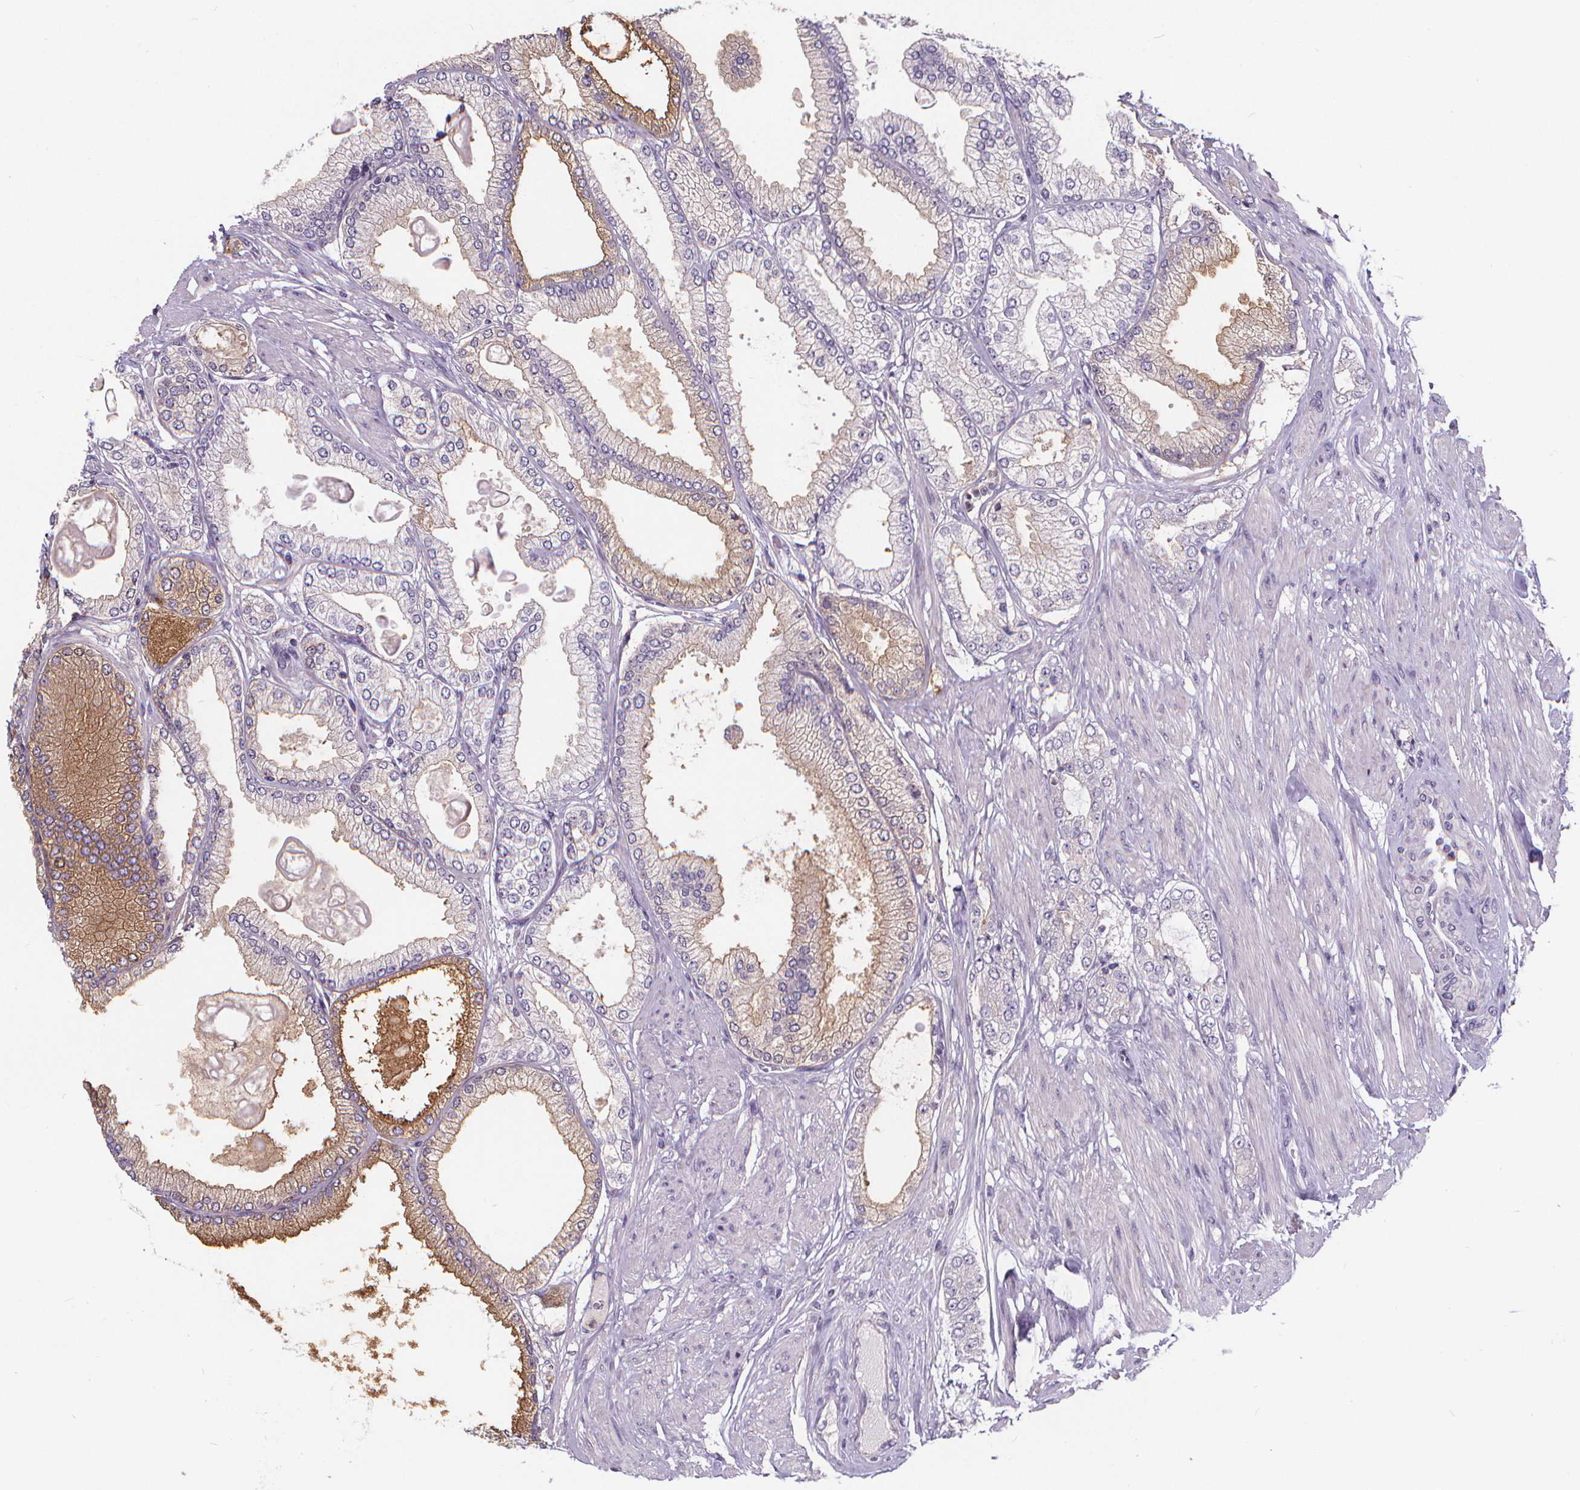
{"staining": {"intensity": "negative", "quantity": "none", "location": "none"}, "tissue": "prostate cancer", "cell_type": "Tumor cells", "image_type": "cancer", "snomed": [{"axis": "morphology", "description": "Adenocarcinoma, High grade"}, {"axis": "topography", "description": "Prostate"}], "caption": "Prostate adenocarcinoma (high-grade) stained for a protein using immunohistochemistry (IHC) displays no expression tumor cells.", "gene": "ATP6V1D", "patient": {"sex": "male", "age": 68}}